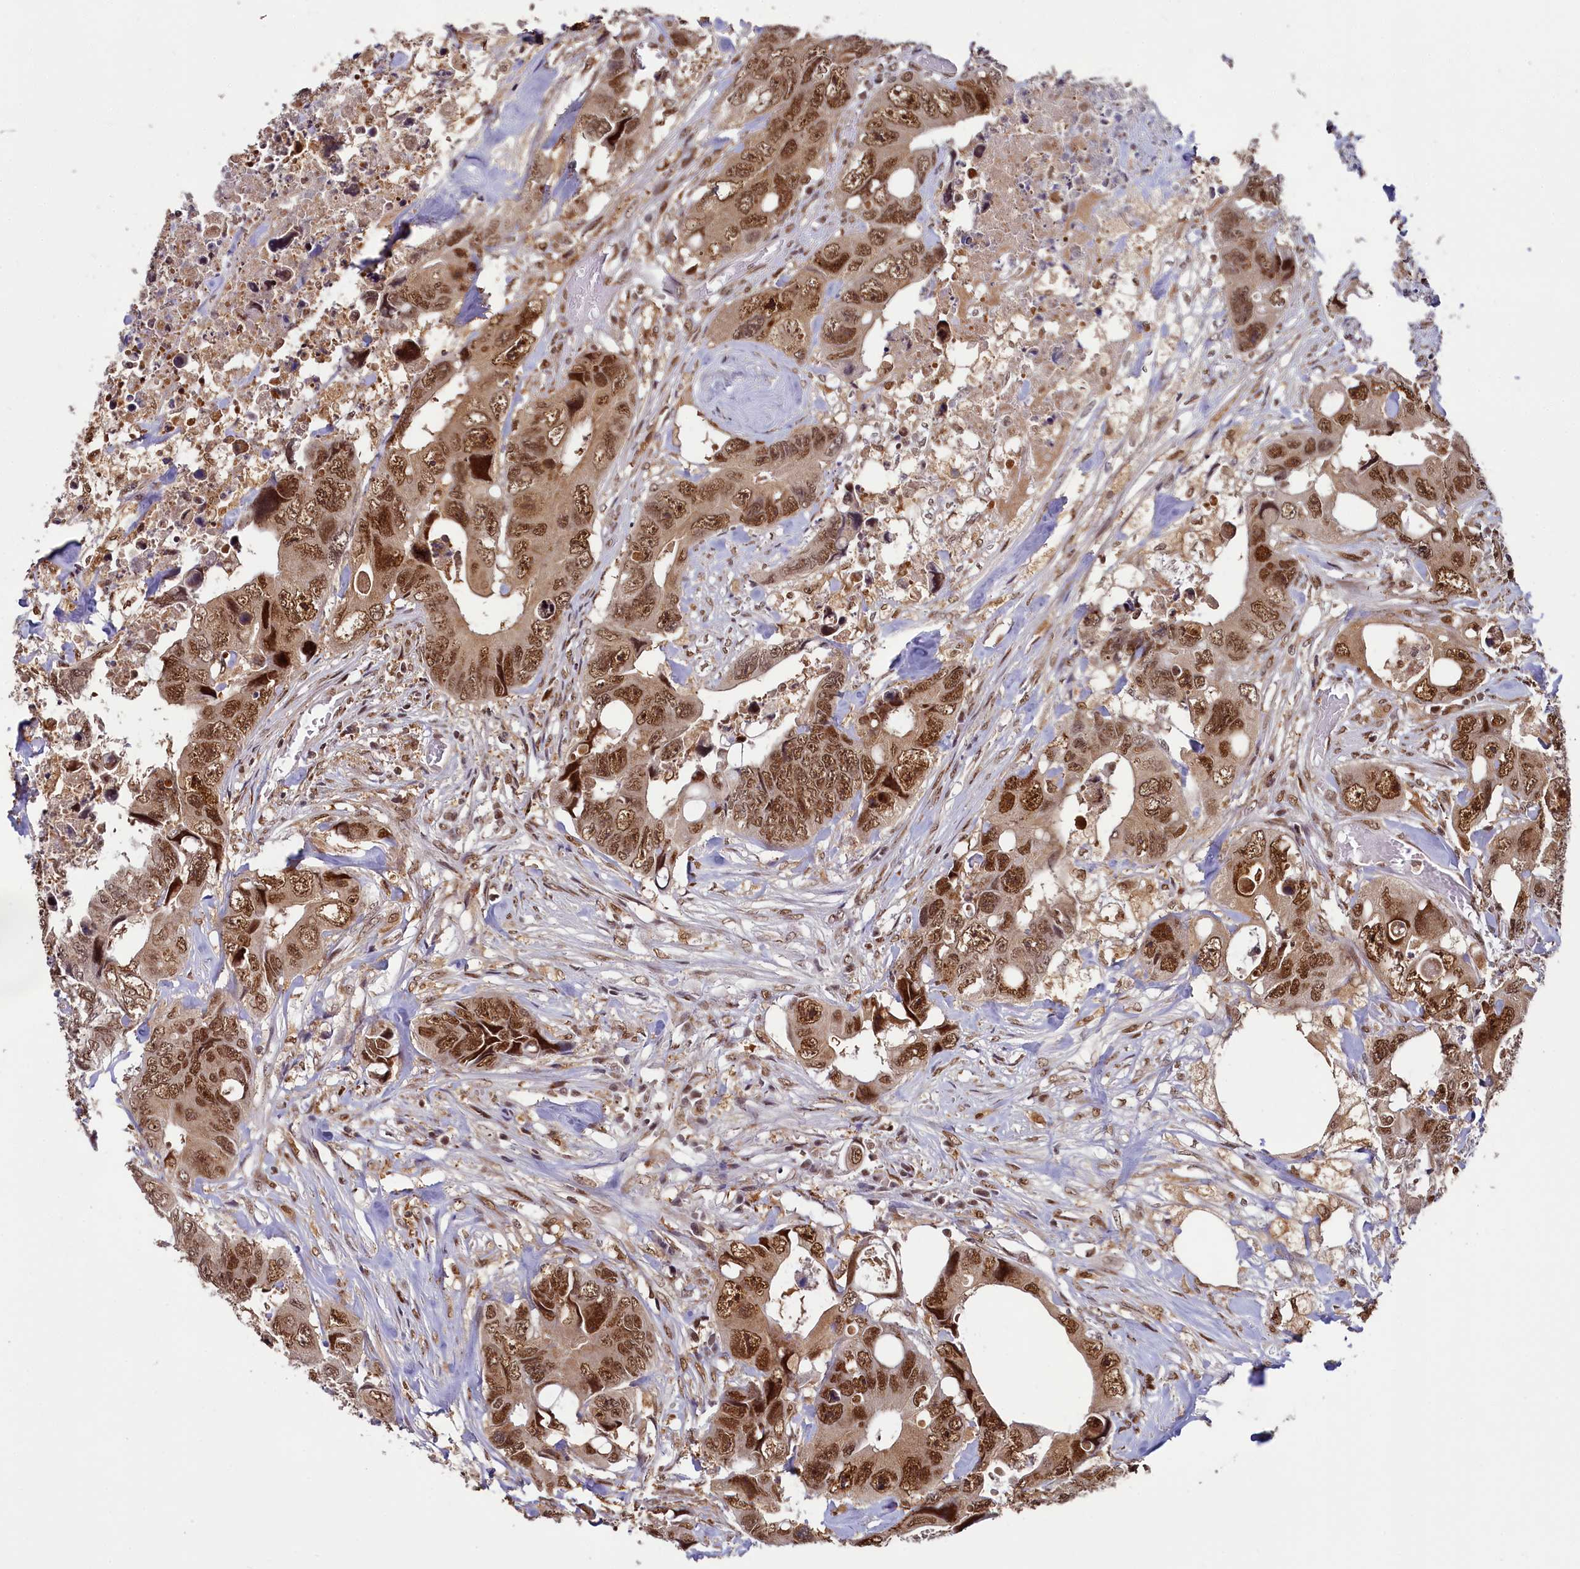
{"staining": {"intensity": "strong", "quantity": ">75%", "location": "nuclear"}, "tissue": "colorectal cancer", "cell_type": "Tumor cells", "image_type": "cancer", "snomed": [{"axis": "morphology", "description": "Adenocarcinoma, NOS"}, {"axis": "topography", "description": "Rectum"}], "caption": "IHC histopathology image of human adenocarcinoma (colorectal) stained for a protein (brown), which displays high levels of strong nuclear staining in about >75% of tumor cells.", "gene": "PPHLN1", "patient": {"sex": "male", "age": 57}}